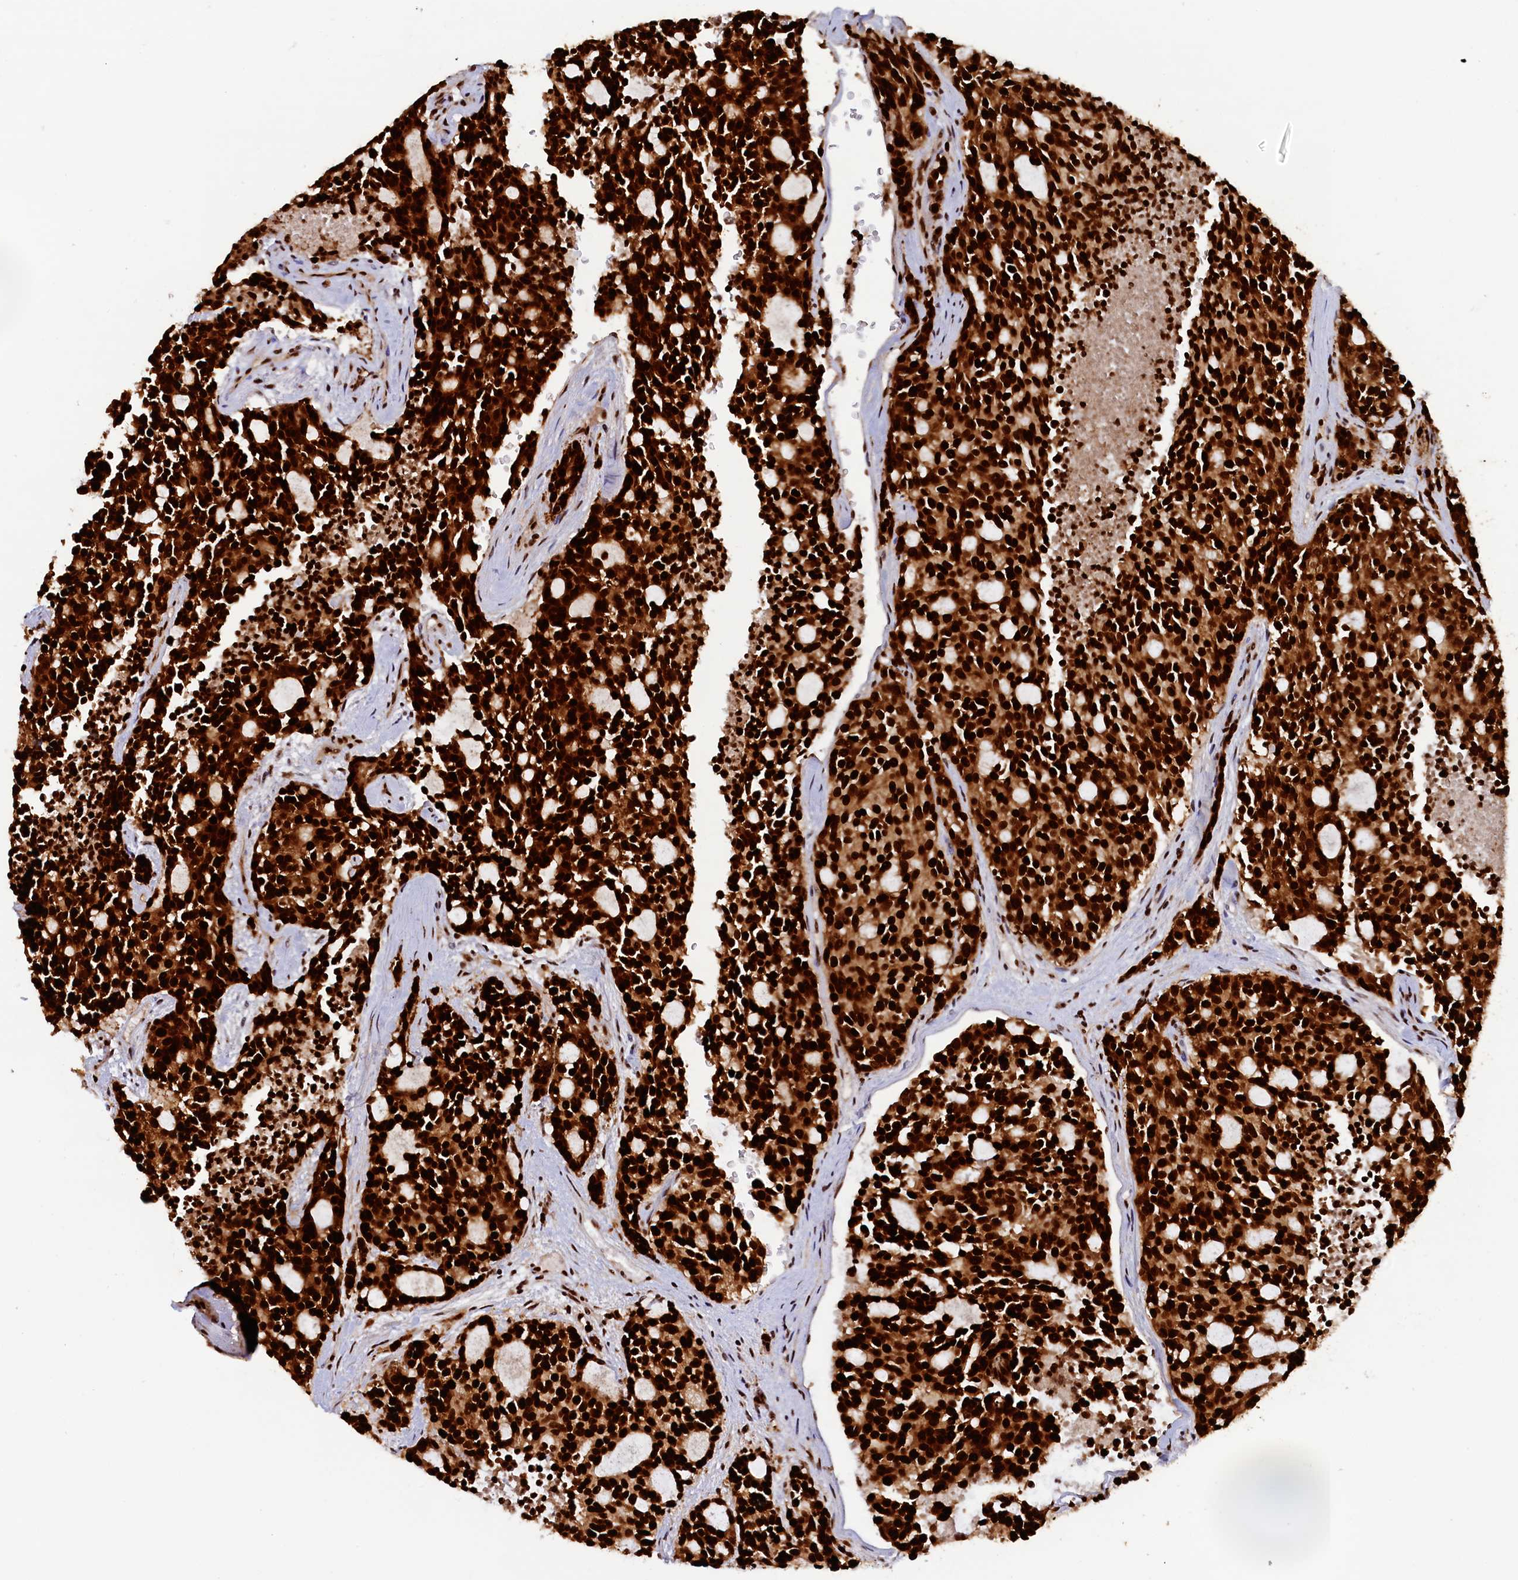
{"staining": {"intensity": "strong", "quantity": ">75%", "location": "cytoplasmic/membranous,nuclear"}, "tissue": "carcinoid", "cell_type": "Tumor cells", "image_type": "cancer", "snomed": [{"axis": "morphology", "description": "Carcinoid, malignant, NOS"}, {"axis": "topography", "description": "Pancreas"}], "caption": "This image demonstrates IHC staining of carcinoid (malignant), with high strong cytoplasmic/membranous and nuclear staining in about >75% of tumor cells.", "gene": "ZC3H18", "patient": {"sex": "female", "age": 54}}